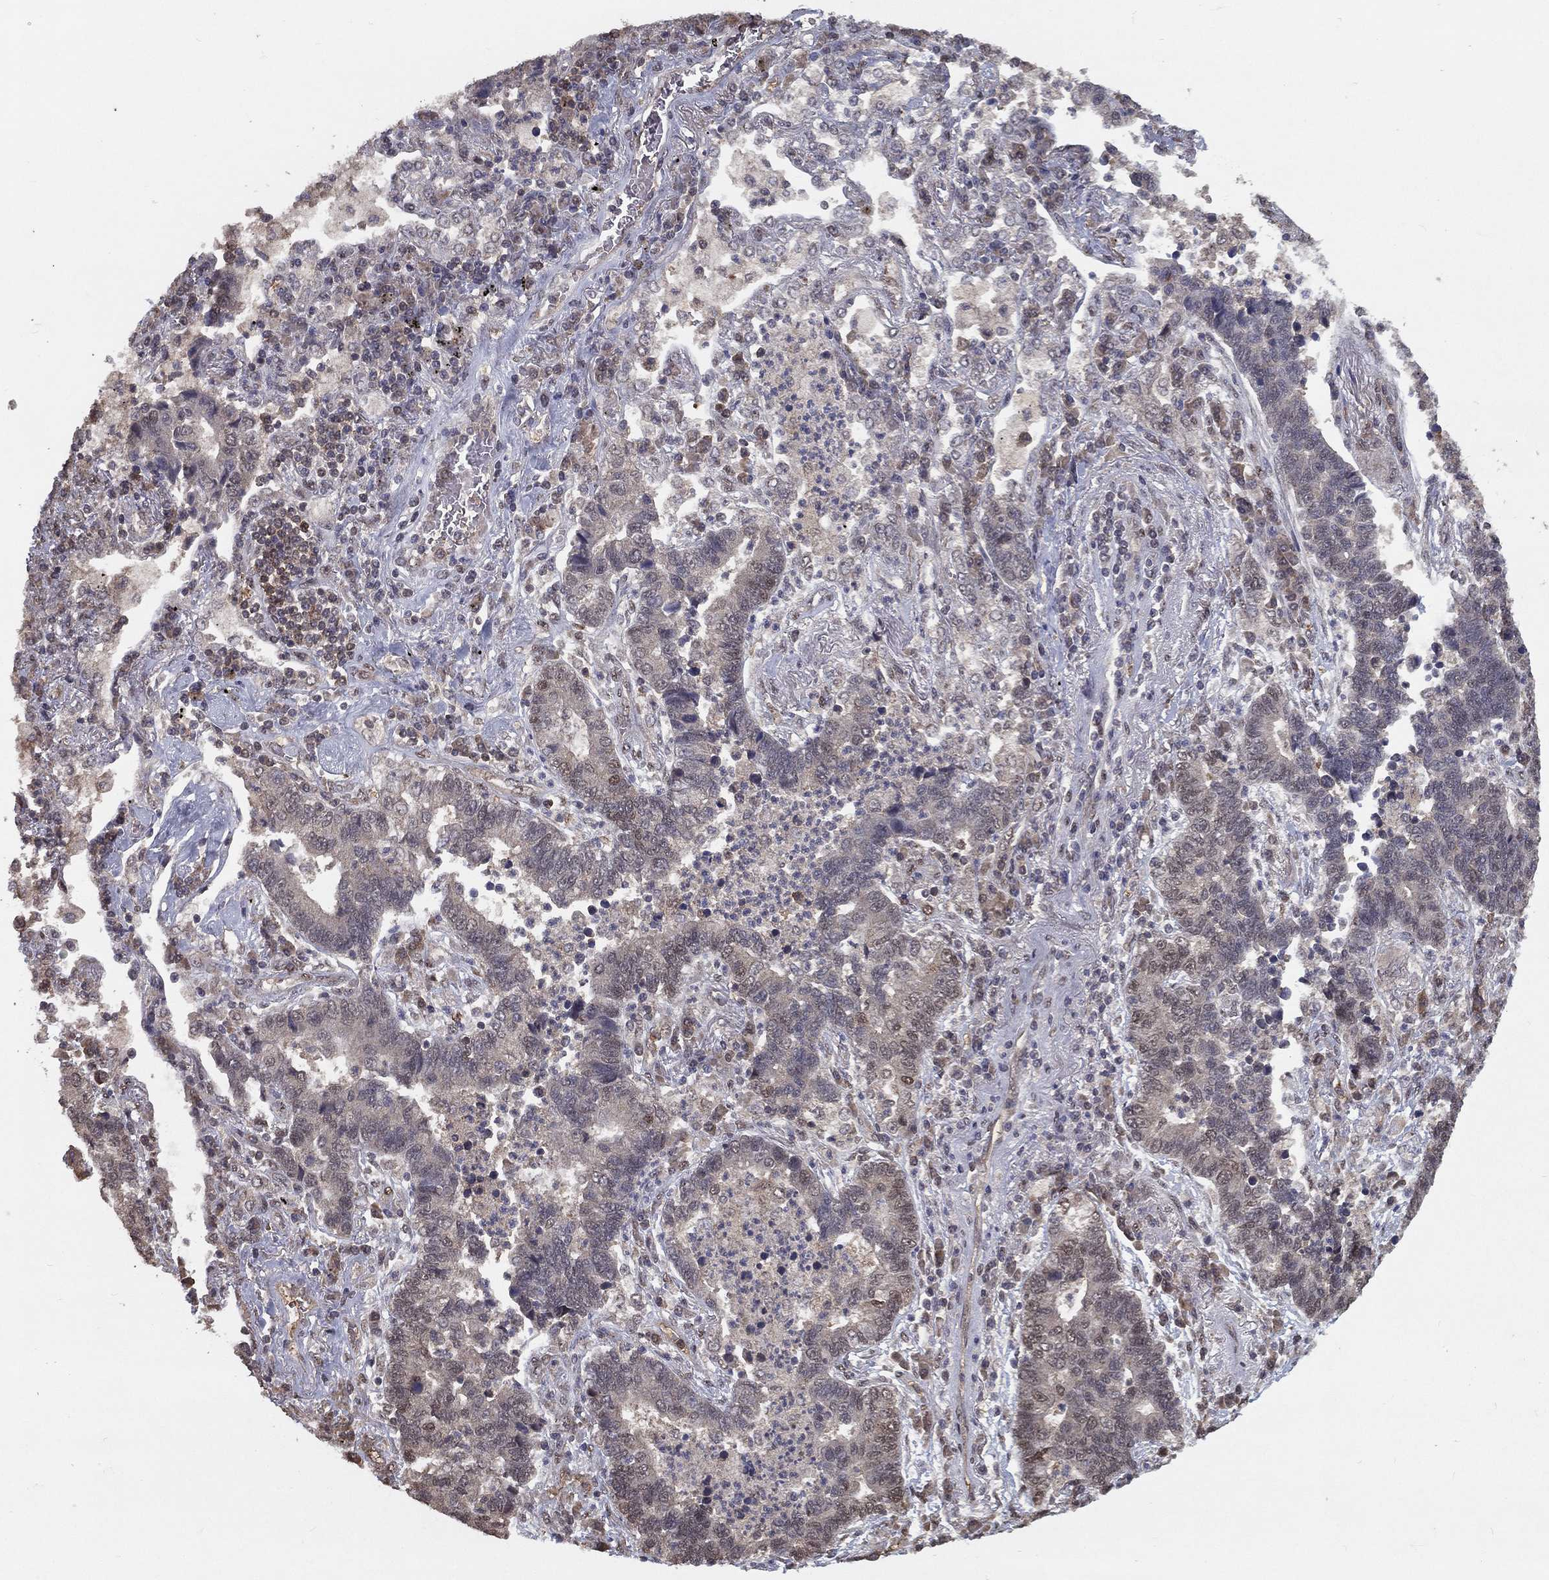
{"staining": {"intensity": "negative", "quantity": "none", "location": "none"}, "tissue": "lung cancer", "cell_type": "Tumor cells", "image_type": "cancer", "snomed": [{"axis": "morphology", "description": "Adenocarcinoma, NOS"}, {"axis": "topography", "description": "Lung"}], "caption": "IHC of lung adenocarcinoma shows no positivity in tumor cells.", "gene": "CARM1", "patient": {"sex": "female", "age": 57}}